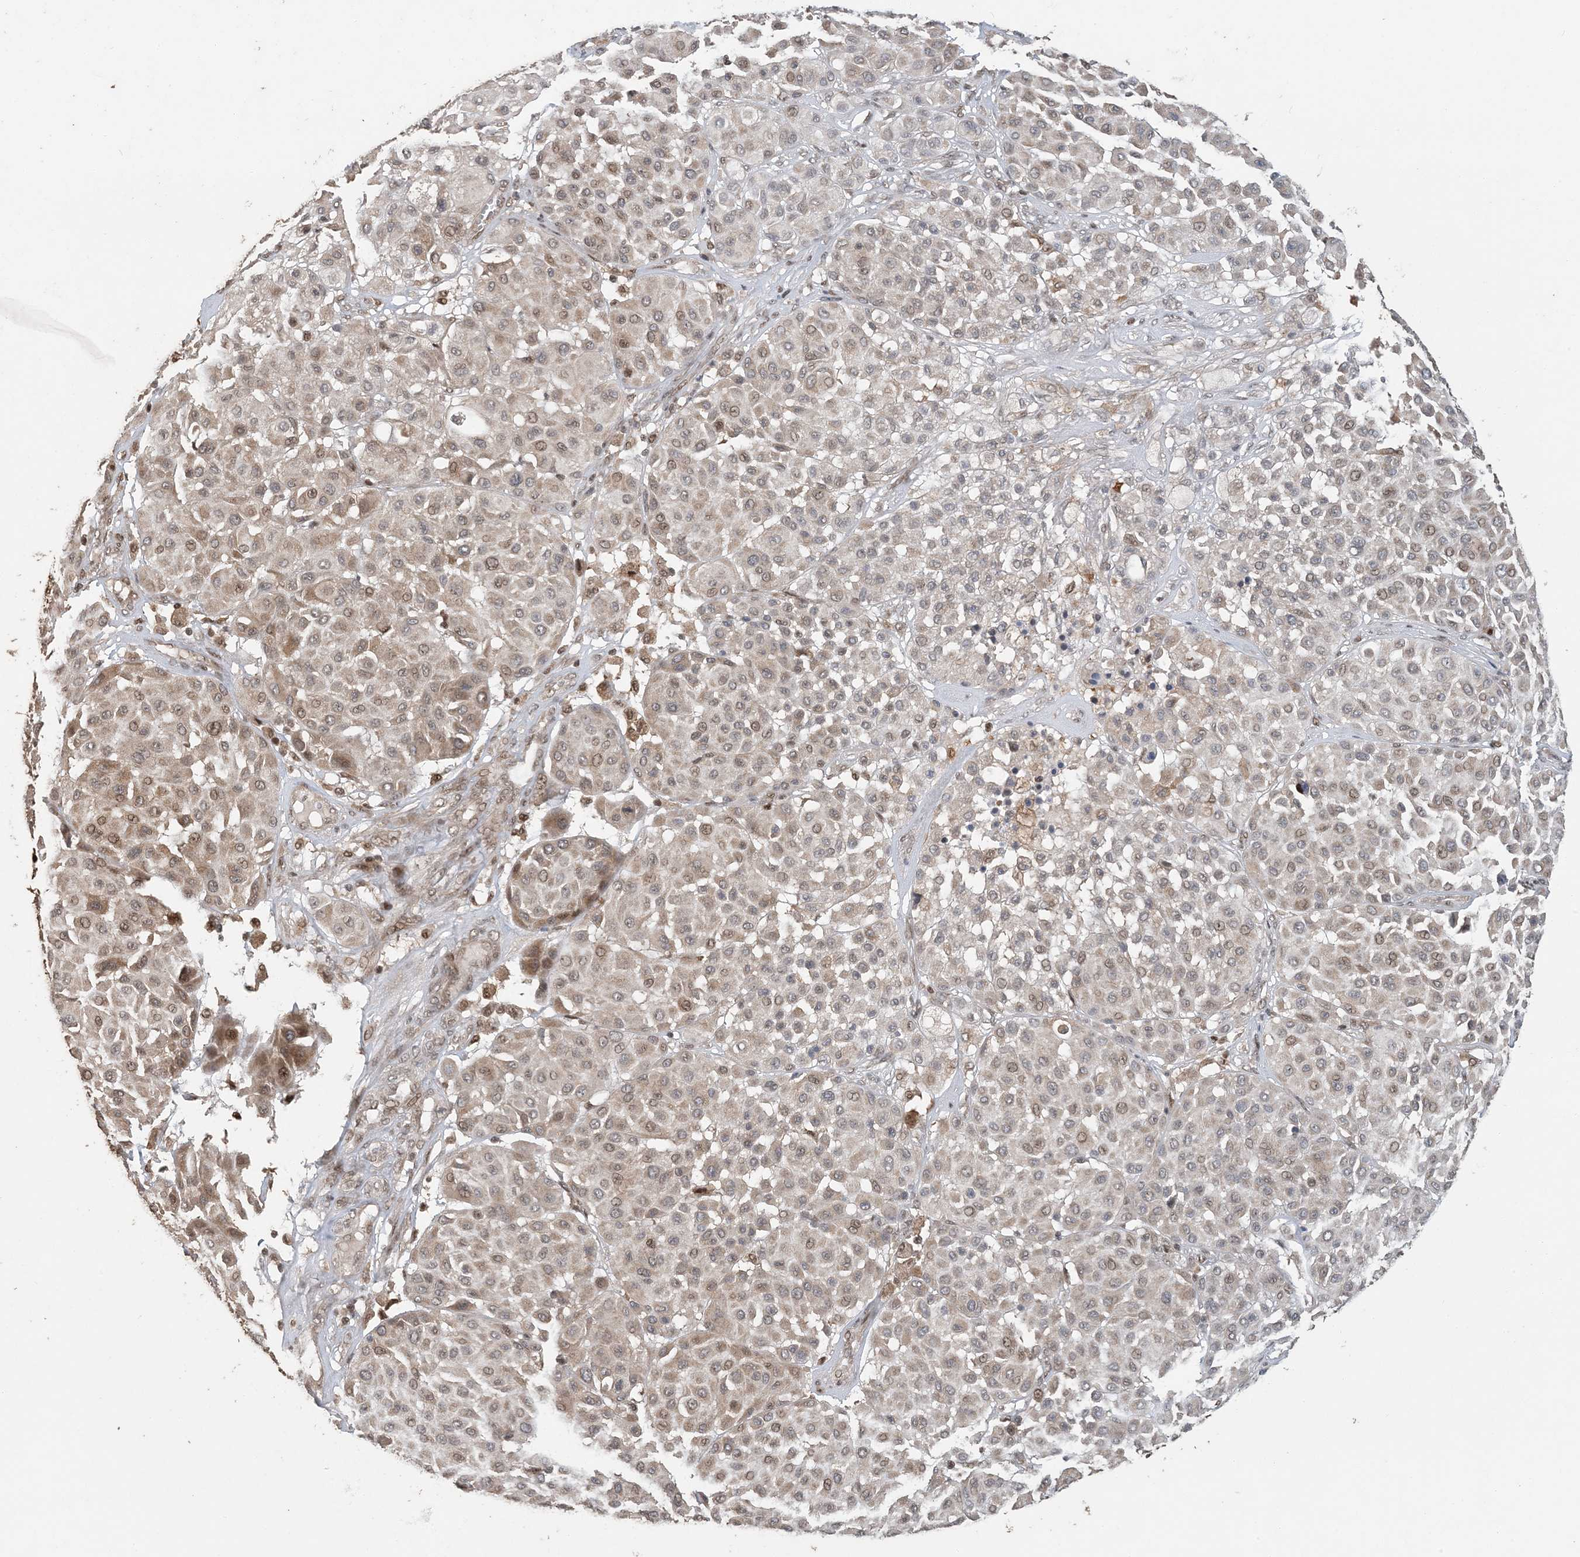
{"staining": {"intensity": "weak", "quantity": ">75%", "location": "nuclear"}, "tissue": "melanoma", "cell_type": "Tumor cells", "image_type": "cancer", "snomed": [{"axis": "morphology", "description": "Malignant melanoma, Metastatic site"}, {"axis": "topography", "description": "Soft tissue"}], "caption": "A high-resolution image shows IHC staining of malignant melanoma (metastatic site), which exhibits weak nuclear staining in approximately >75% of tumor cells.", "gene": "ATP13A2", "patient": {"sex": "male", "age": 41}}